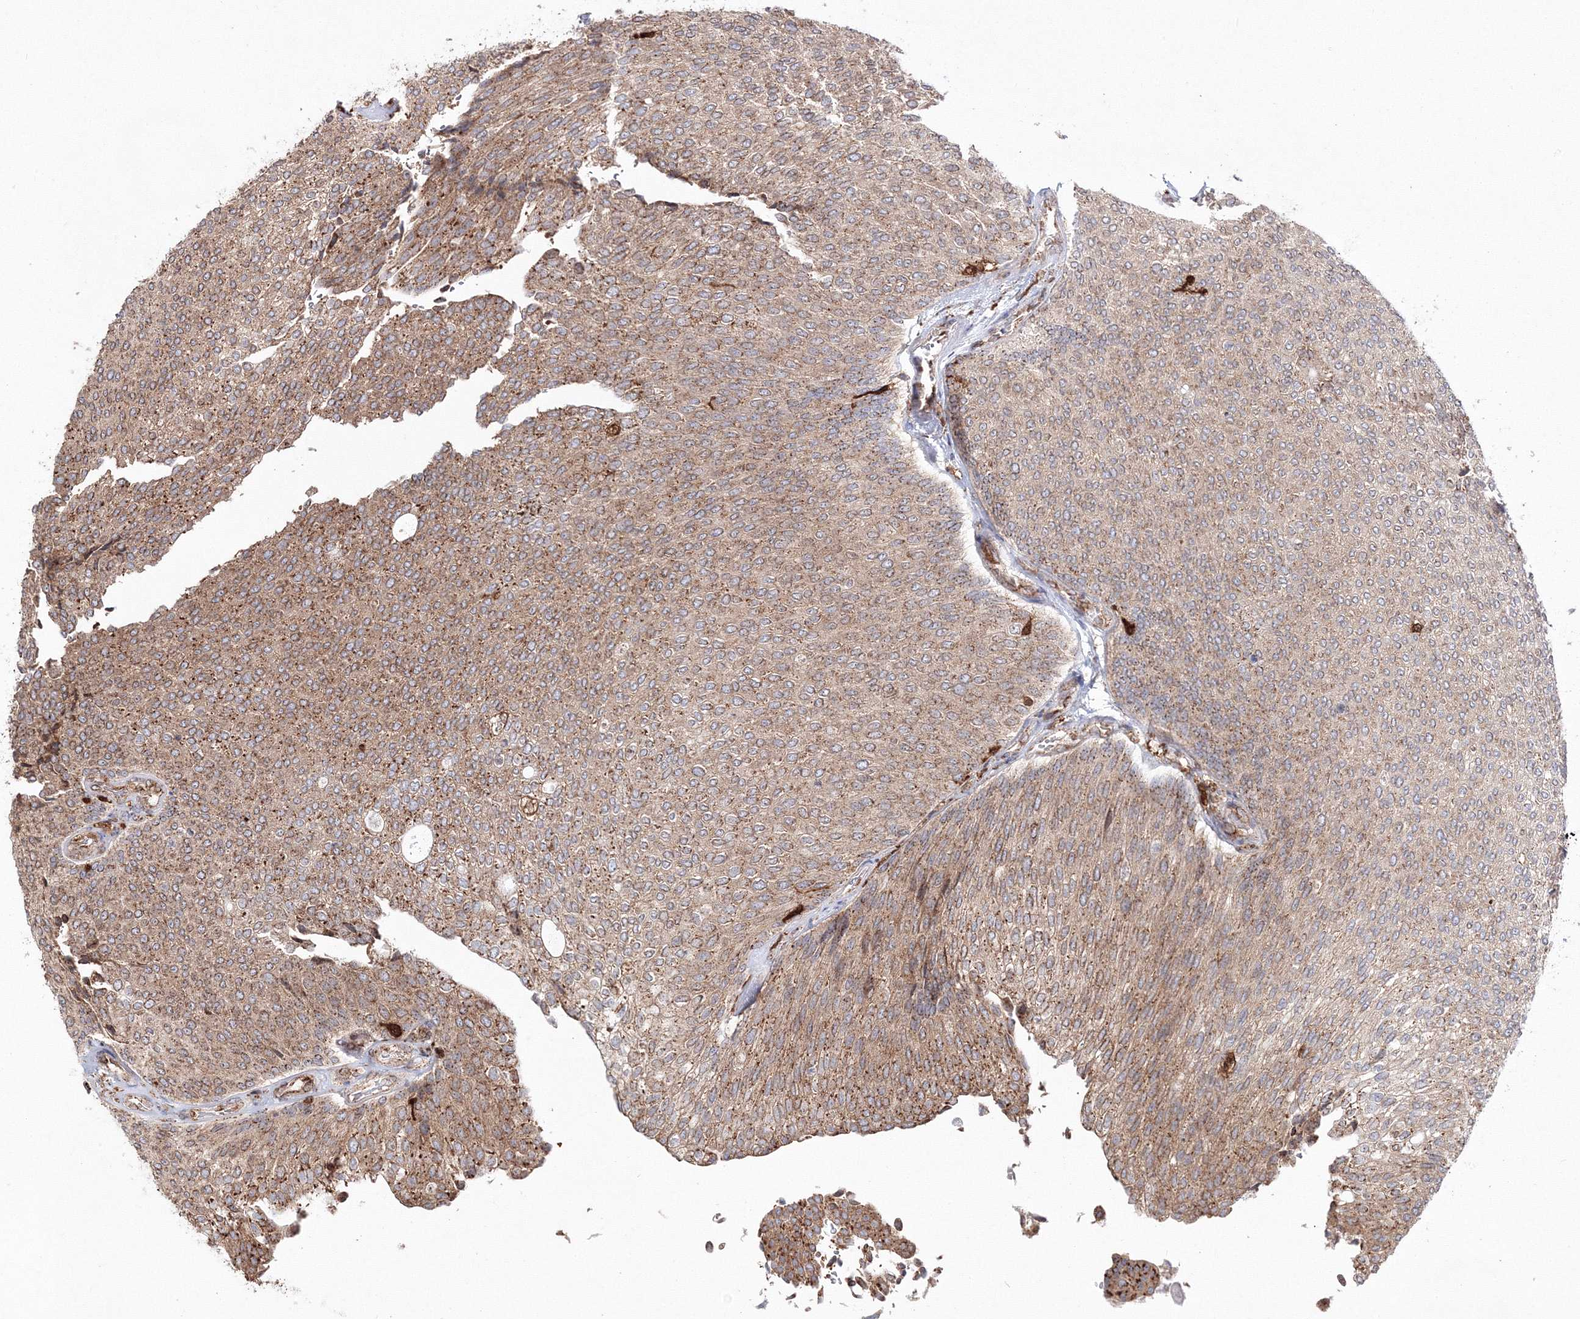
{"staining": {"intensity": "weak", "quantity": ">75%", "location": "cytoplasmic/membranous"}, "tissue": "urothelial cancer", "cell_type": "Tumor cells", "image_type": "cancer", "snomed": [{"axis": "morphology", "description": "Urothelial carcinoma, Low grade"}, {"axis": "topography", "description": "Urinary bladder"}], "caption": "Immunohistochemical staining of urothelial cancer demonstrates low levels of weak cytoplasmic/membranous positivity in about >75% of tumor cells.", "gene": "ARCN1", "patient": {"sex": "female", "age": 79}}